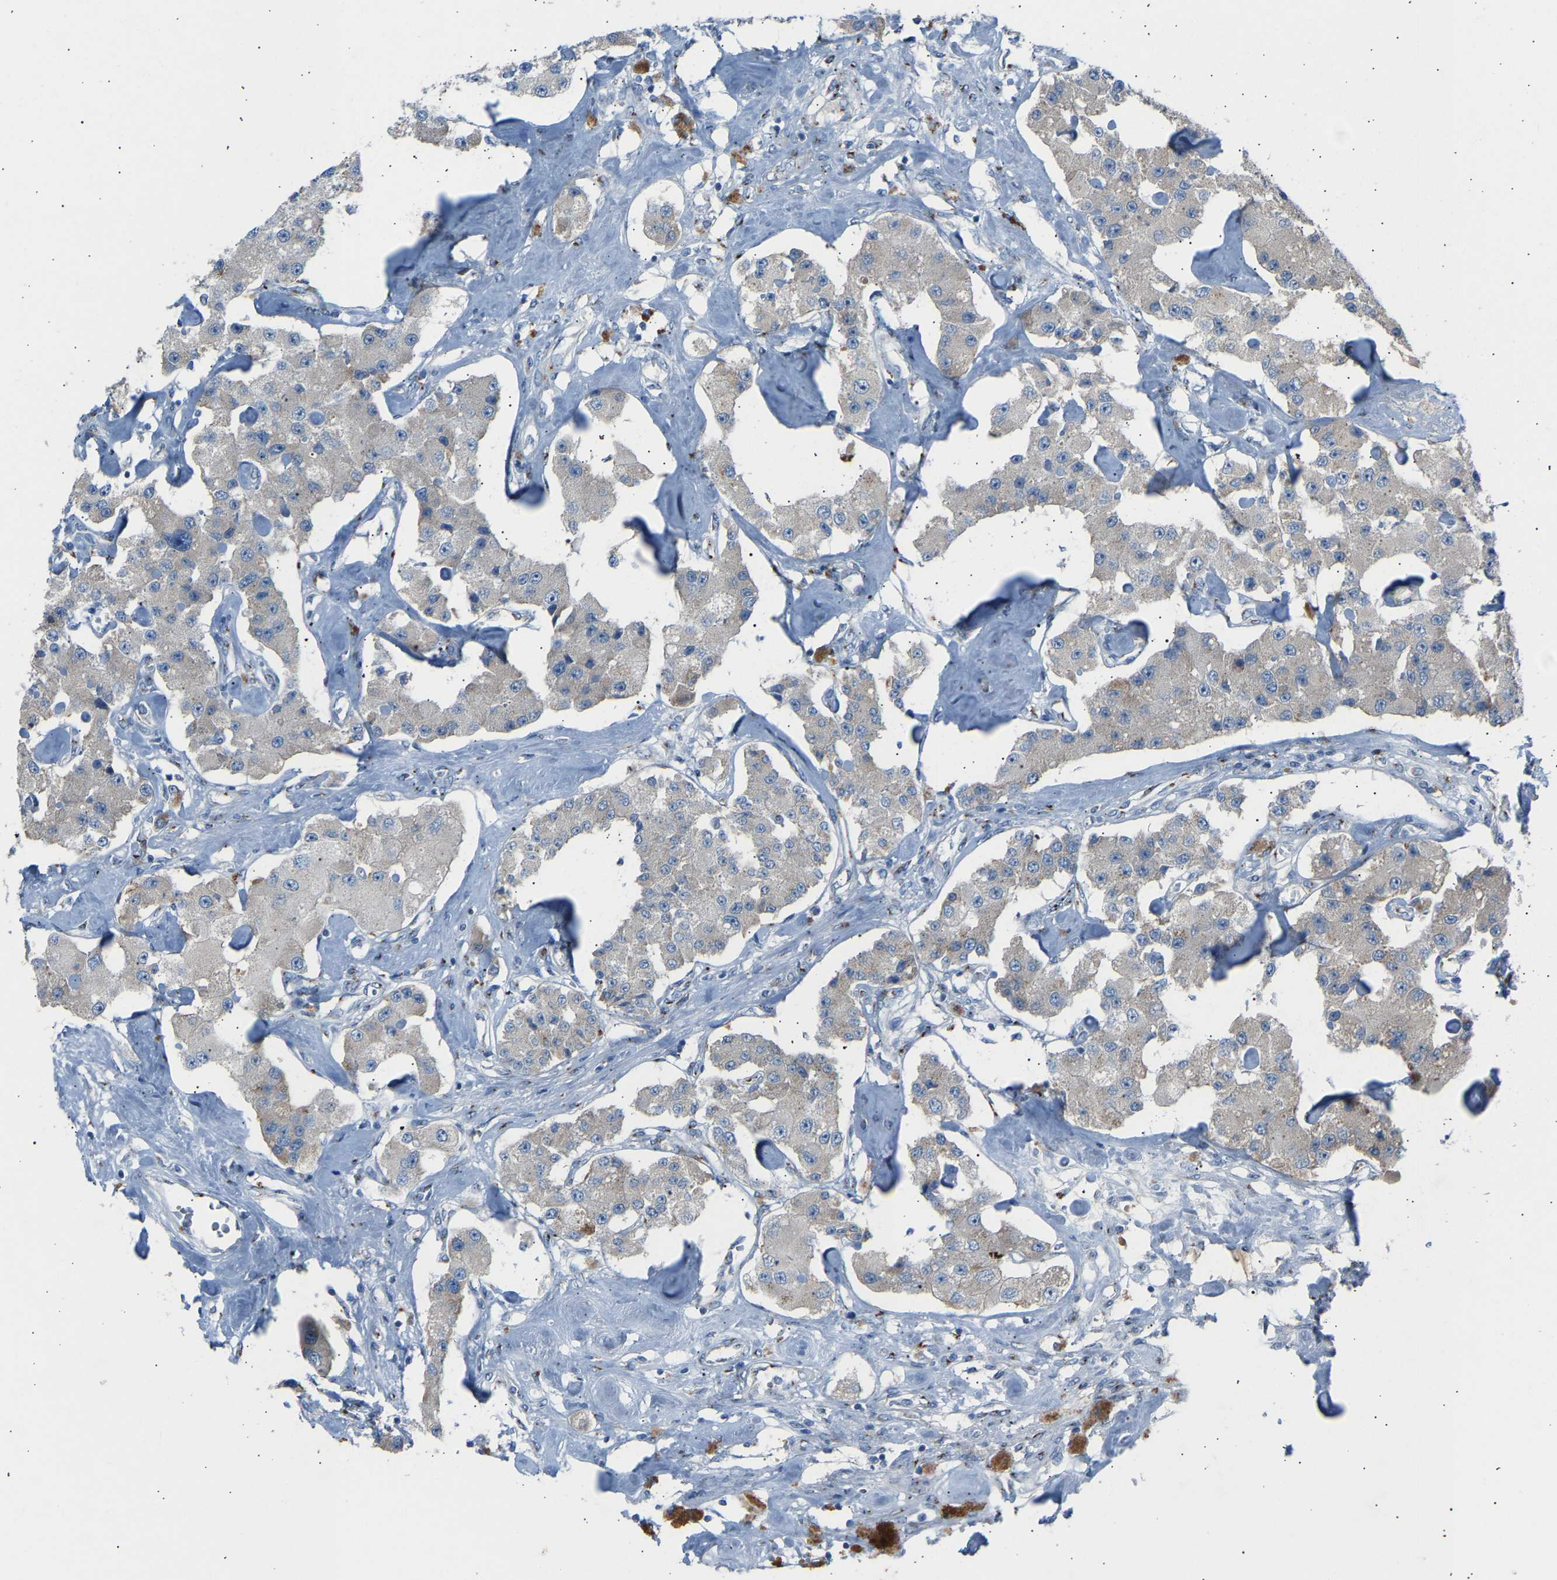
{"staining": {"intensity": "negative", "quantity": "none", "location": "none"}, "tissue": "carcinoid", "cell_type": "Tumor cells", "image_type": "cancer", "snomed": [{"axis": "morphology", "description": "Carcinoid, malignant, NOS"}, {"axis": "topography", "description": "Pancreas"}], "caption": "IHC image of human carcinoid (malignant) stained for a protein (brown), which shows no expression in tumor cells.", "gene": "CYREN", "patient": {"sex": "male", "age": 41}}